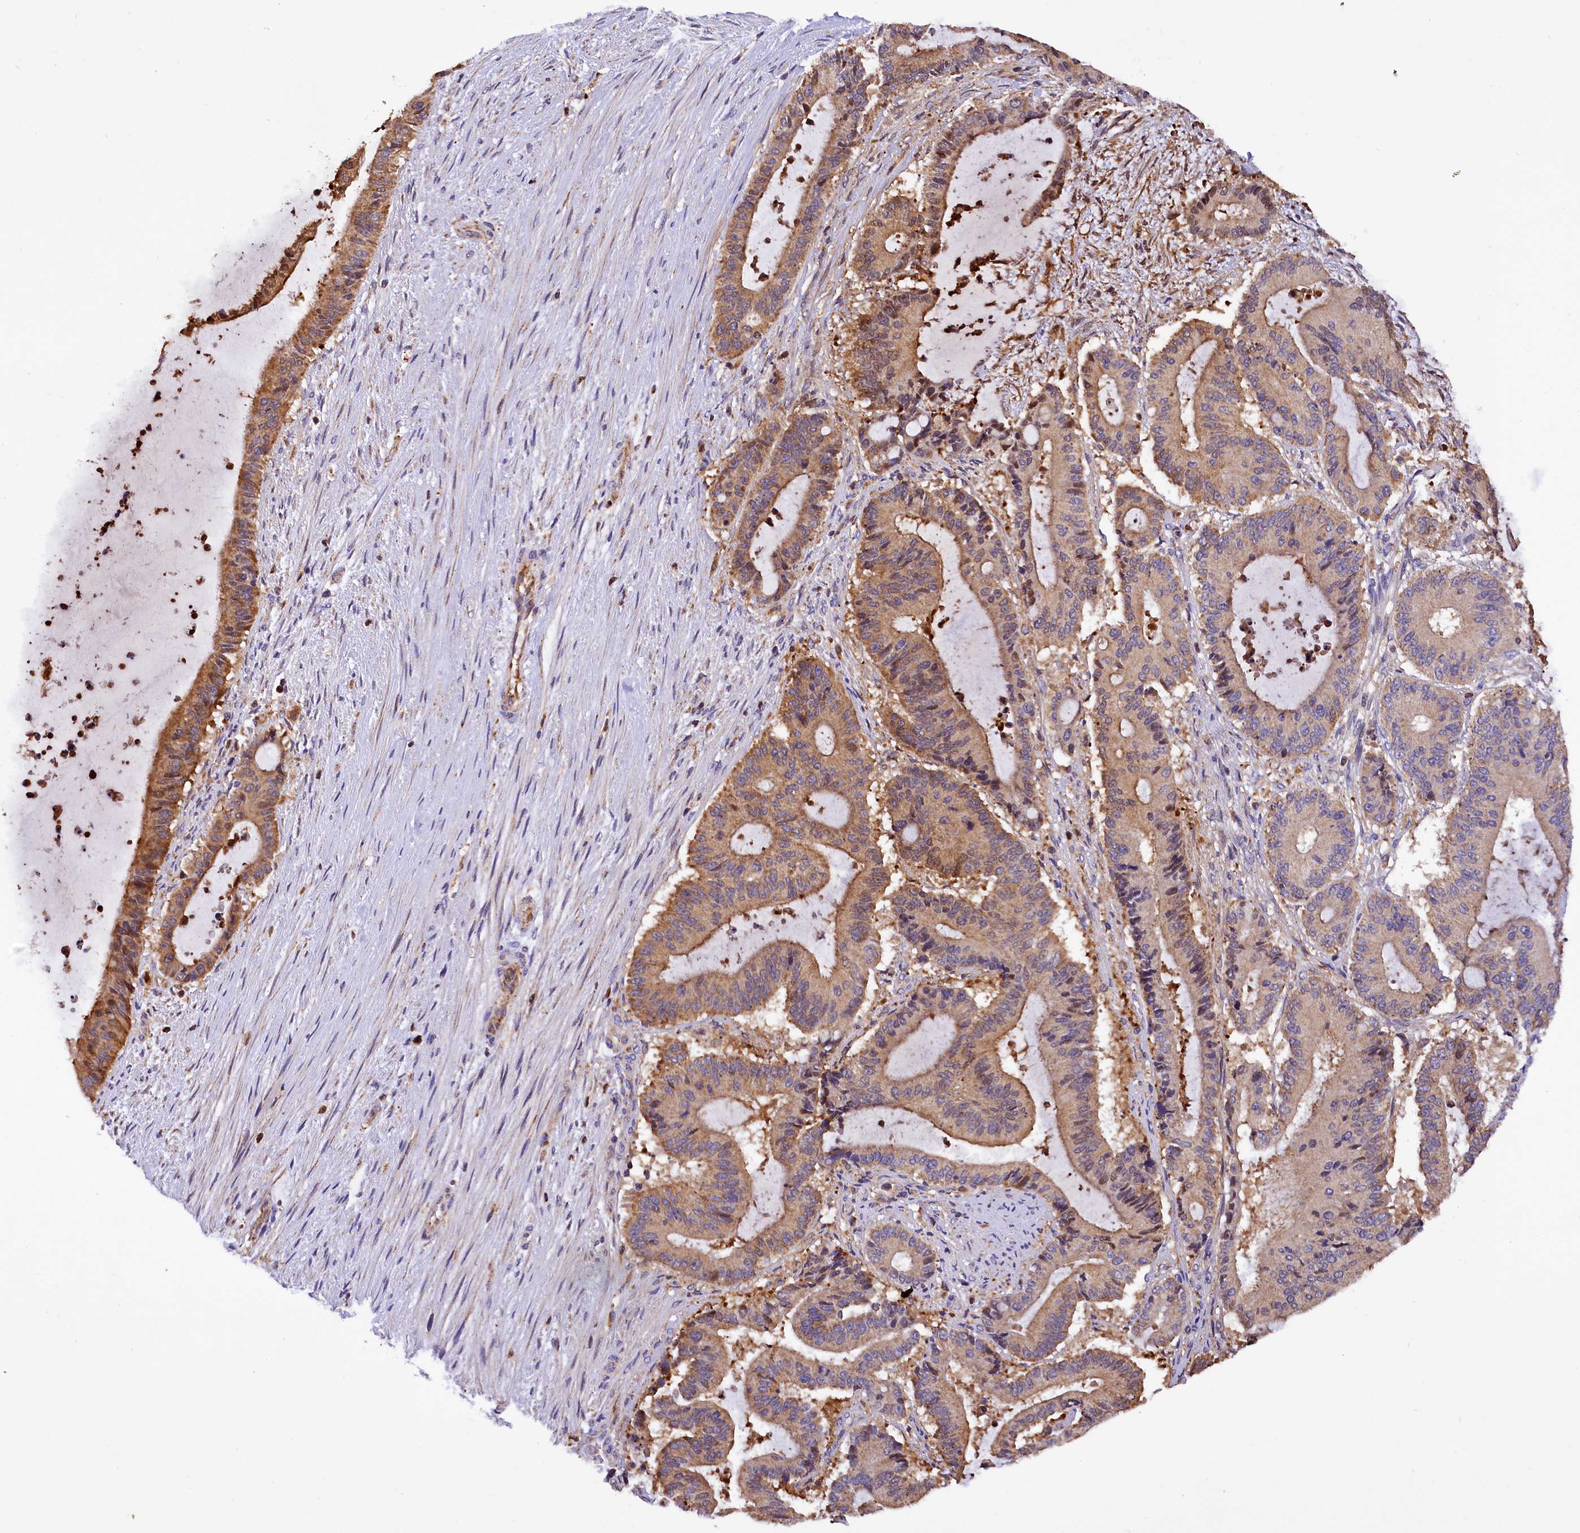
{"staining": {"intensity": "moderate", "quantity": ">75%", "location": "cytoplasmic/membranous"}, "tissue": "liver cancer", "cell_type": "Tumor cells", "image_type": "cancer", "snomed": [{"axis": "morphology", "description": "Normal tissue, NOS"}, {"axis": "morphology", "description": "Cholangiocarcinoma"}, {"axis": "topography", "description": "Liver"}, {"axis": "topography", "description": "Peripheral nerve tissue"}], "caption": "The histopathology image displays immunohistochemical staining of cholangiocarcinoma (liver). There is moderate cytoplasmic/membranous positivity is appreciated in approximately >75% of tumor cells.", "gene": "TASOR2", "patient": {"sex": "female", "age": 73}}